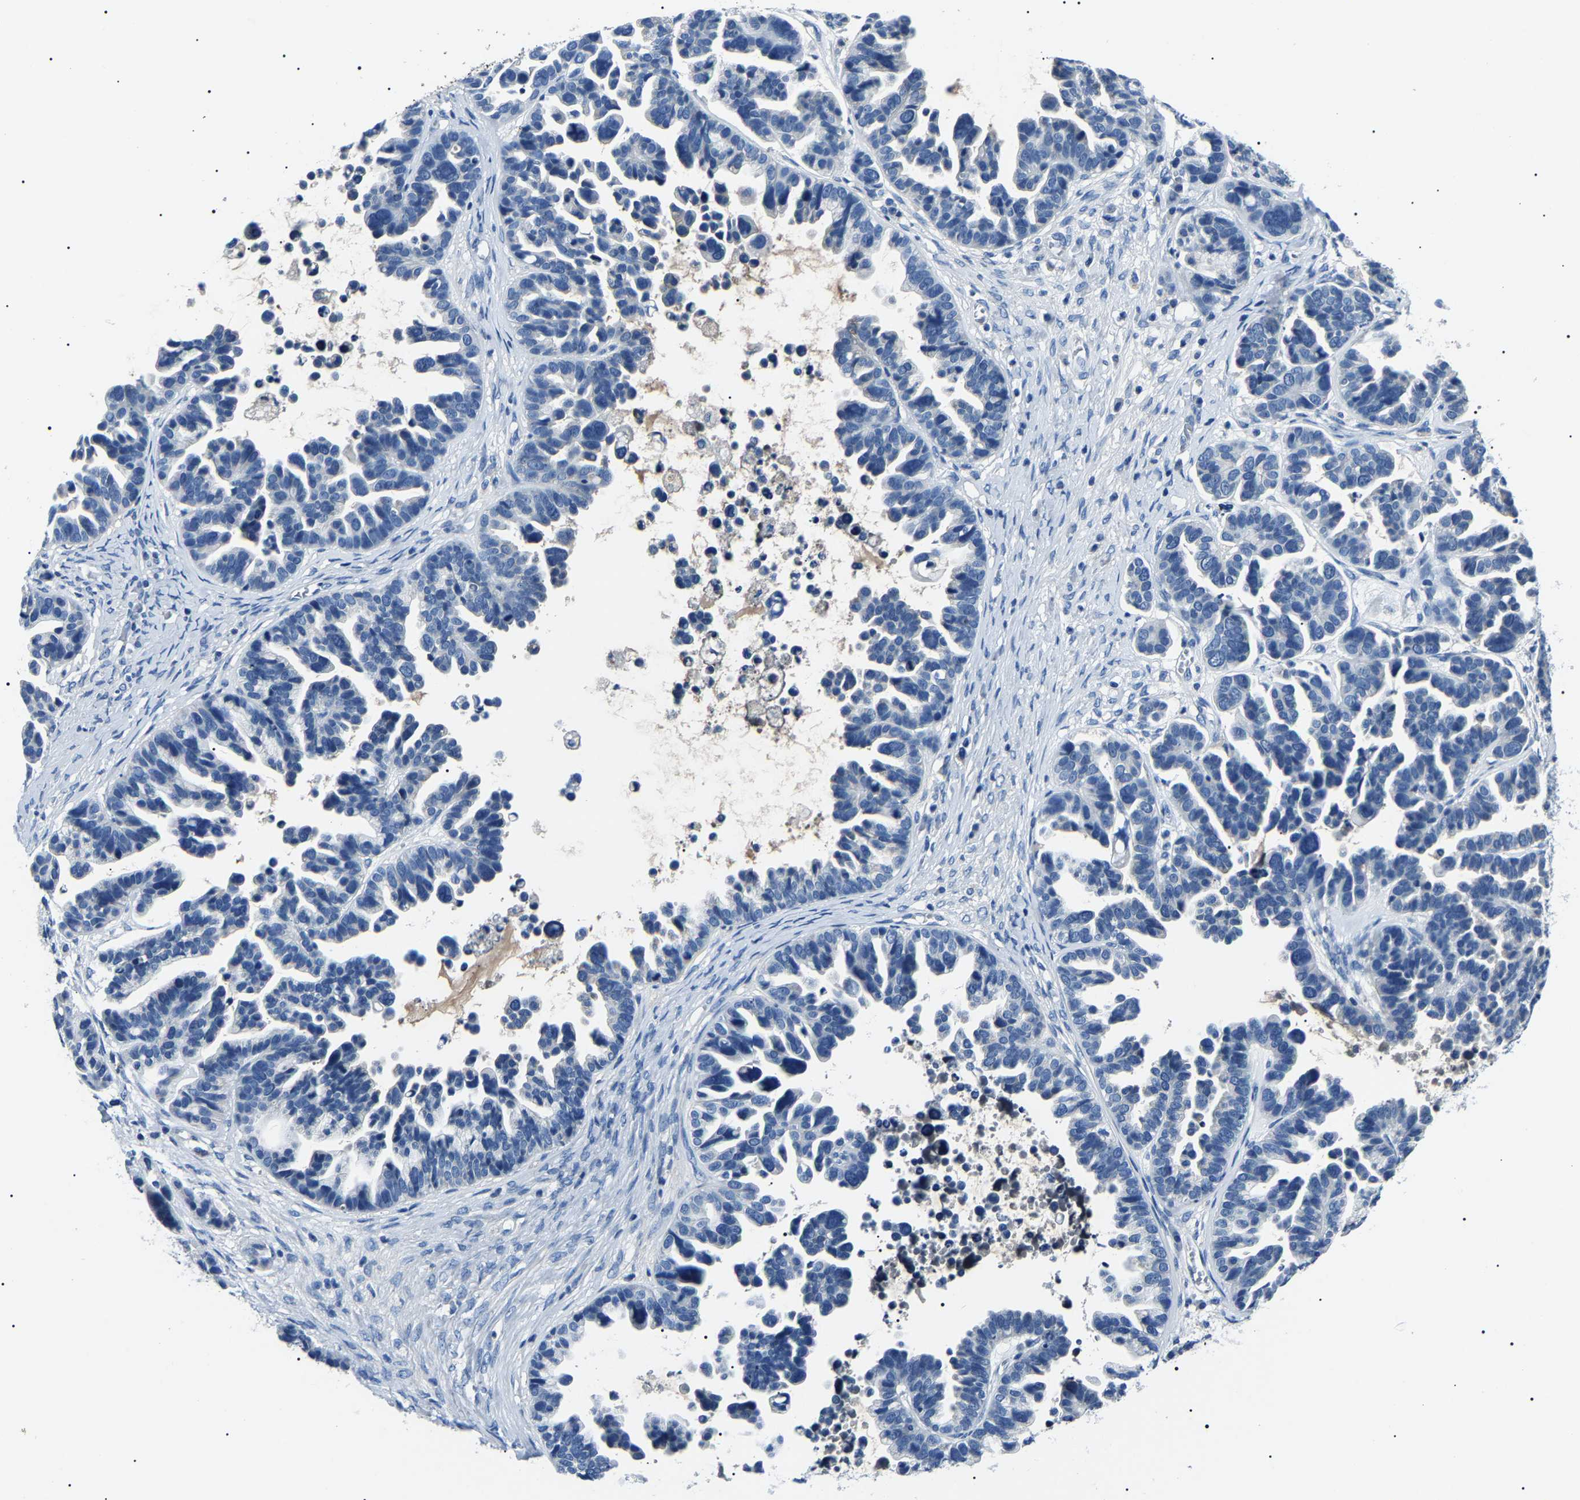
{"staining": {"intensity": "negative", "quantity": "none", "location": "none"}, "tissue": "ovarian cancer", "cell_type": "Tumor cells", "image_type": "cancer", "snomed": [{"axis": "morphology", "description": "Cystadenocarcinoma, serous, NOS"}, {"axis": "topography", "description": "Ovary"}], "caption": "Image shows no significant protein positivity in tumor cells of serous cystadenocarcinoma (ovarian).", "gene": "KLK15", "patient": {"sex": "female", "age": 56}}